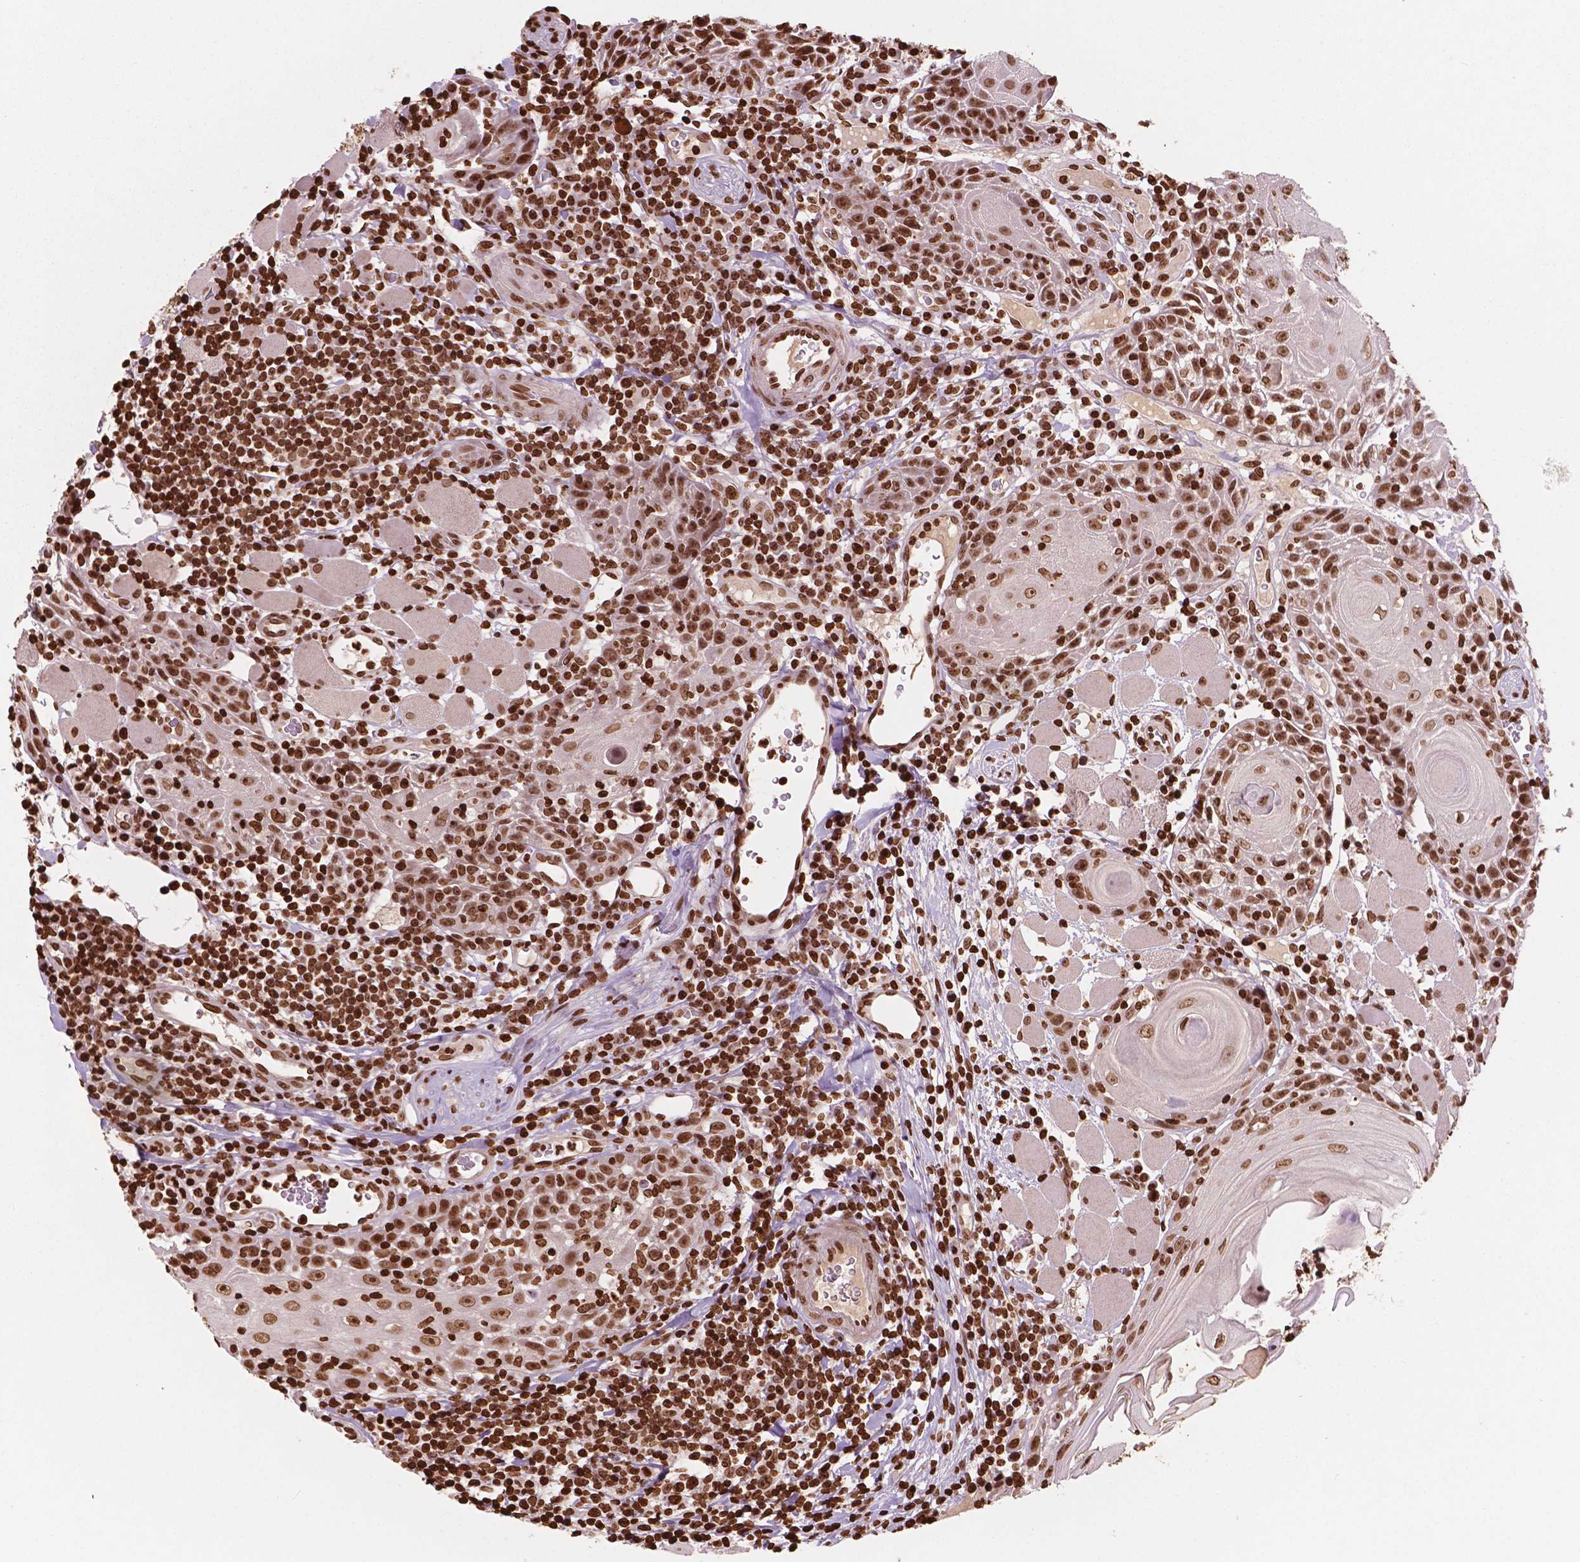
{"staining": {"intensity": "moderate", "quantity": ">75%", "location": "nuclear"}, "tissue": "head and neck cancer", "cell_type": "Tumor cells", "image_type": "cancer", "snomed": [{"axis": "morphology", "description": "Squamous cell carcinoma, NOS"}, {"axis": "topography", "description": "Head-Neck"}], "caption": "A high-resolution photomicrograph shows IHC staining of head and neck squamous cell carcinoma, which exhibits moderate nuclear positivity in about >75% of tumor cells.", "gene": "H3C7", "patient": {"sex": "male", "age": 52}}